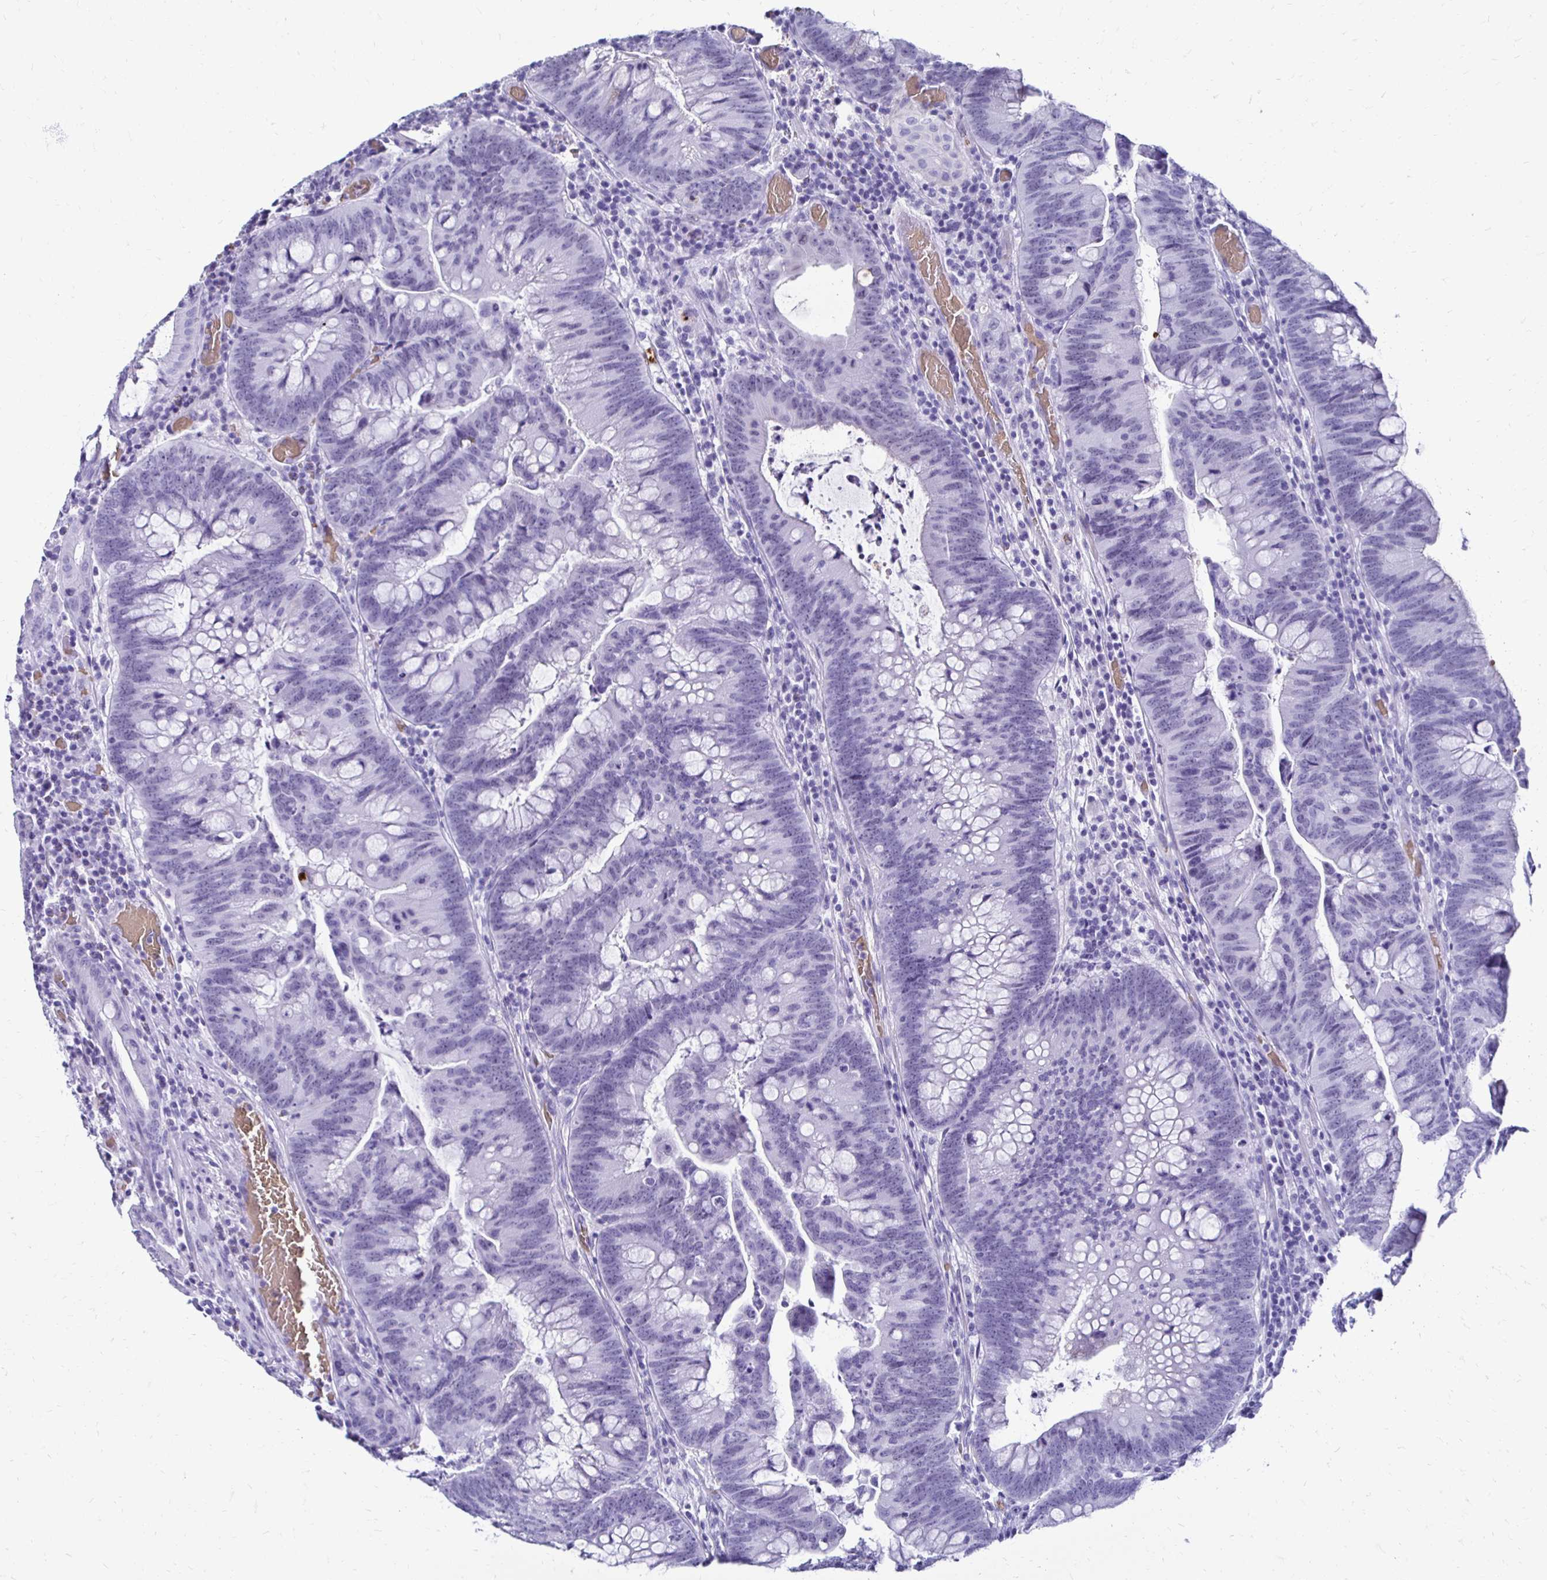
{"staining": {"intensity": "negative", "quantity": "none", "location": "none"}, "tissue": "colorectal cancer", "cell_type": "Tumor cells", "image_type": "cancer", "snomed": [{"axis": "morphology", "description": "Adenocarcinoma, NOS"}, {"axis": "topography", "description": "Colon"}], "caption": "The micrograph displays no staining of tumor cells in colorectal cancer (adenocarcinoma).", "gene": "RHBDL3", "patient": {"sex": "male", "age": 62}}